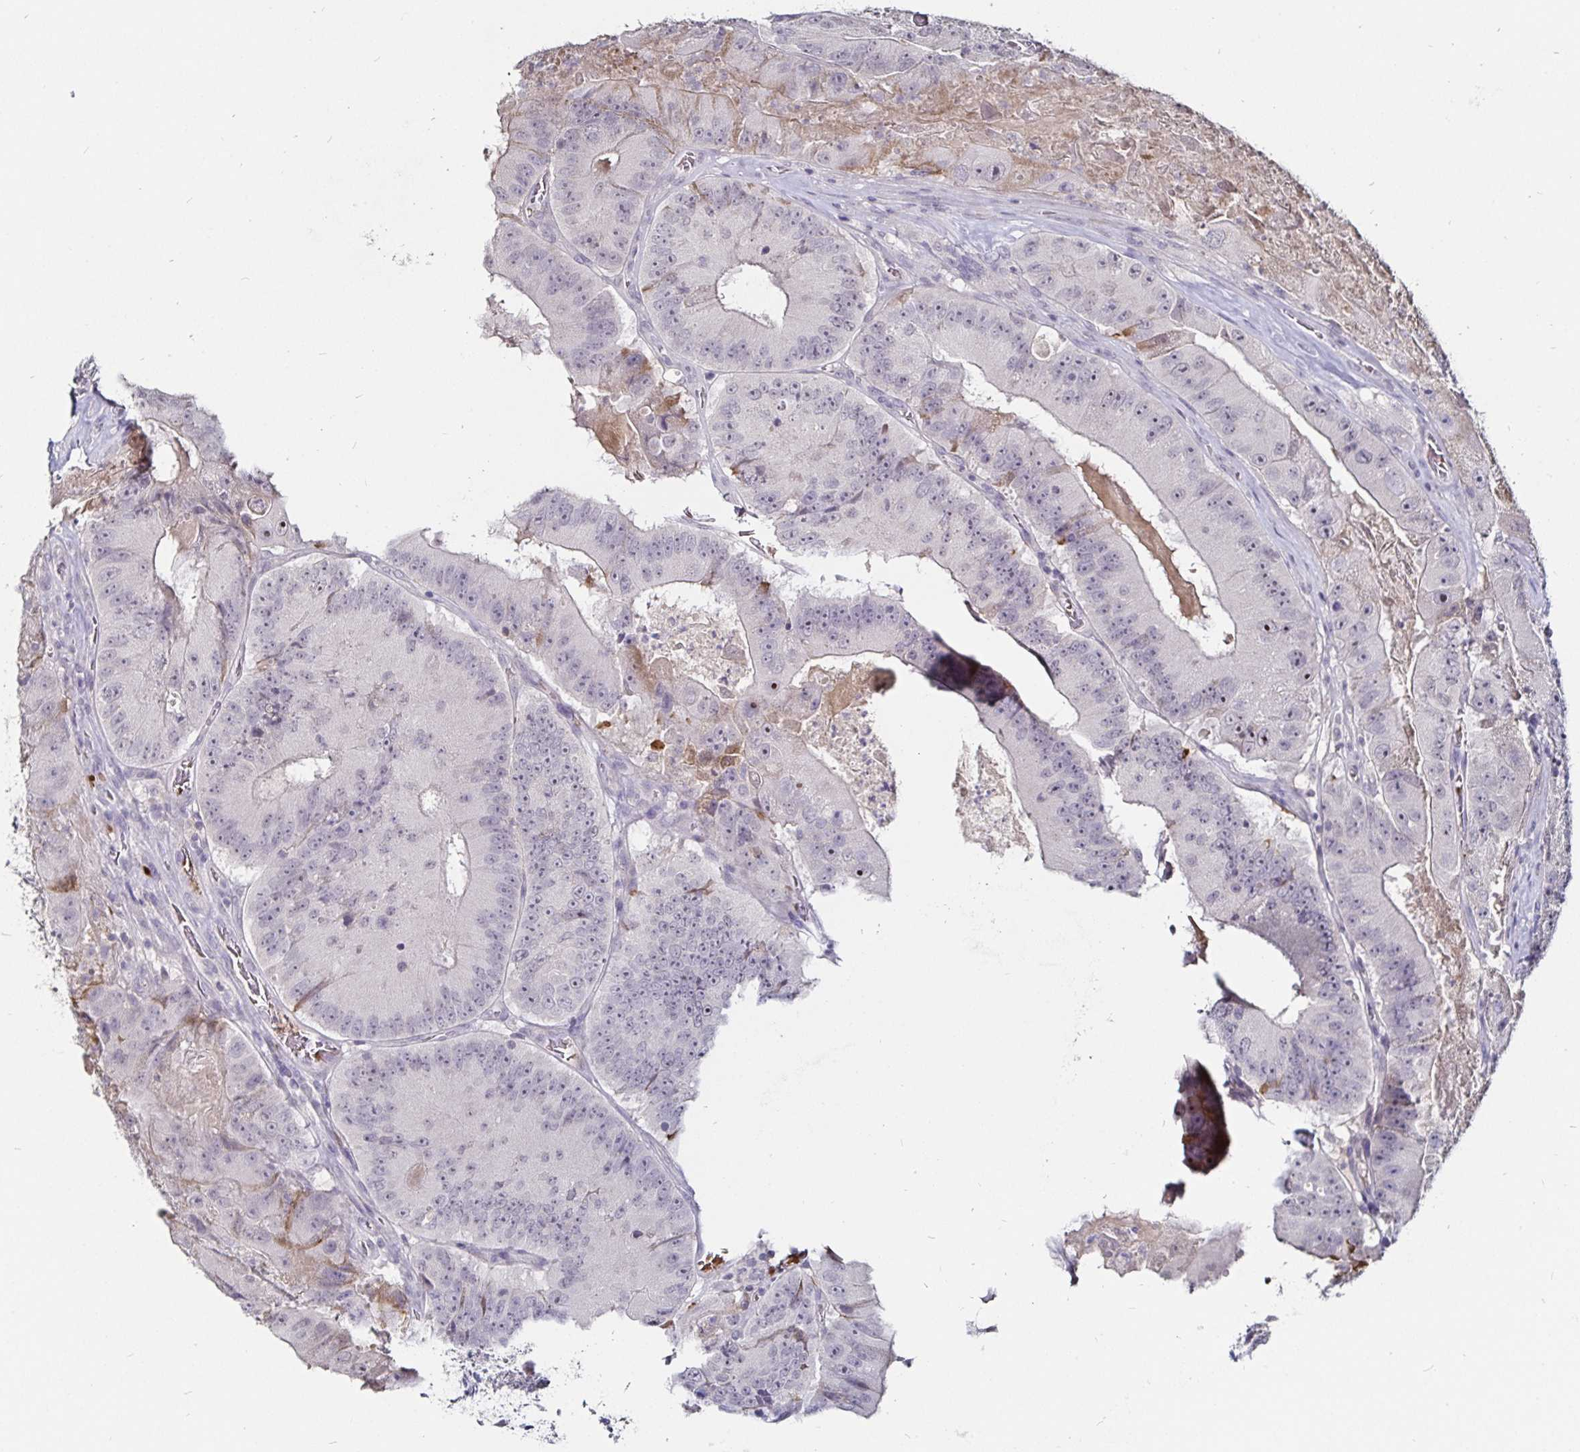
{"staining": {"intensity": "moderate", "quantity": "<25%", "location": "nuclear"}, "tissue": "colorectal cancer", "cell_type": "Tumor cells", "image_type": "cancer", "snomed": [{"axis": "morphology", "description": "Adenocarcinoma, NOS"}, {"axis": "topography", "description": "Colon"}], "caption": "Protein expression analysis of adenocarcinoma (colorectal) shows moderate nuclear expression in about <25% of tumor cells.", "gene": "FAIM2", "patient": {"sex": "female", "age": 86}}